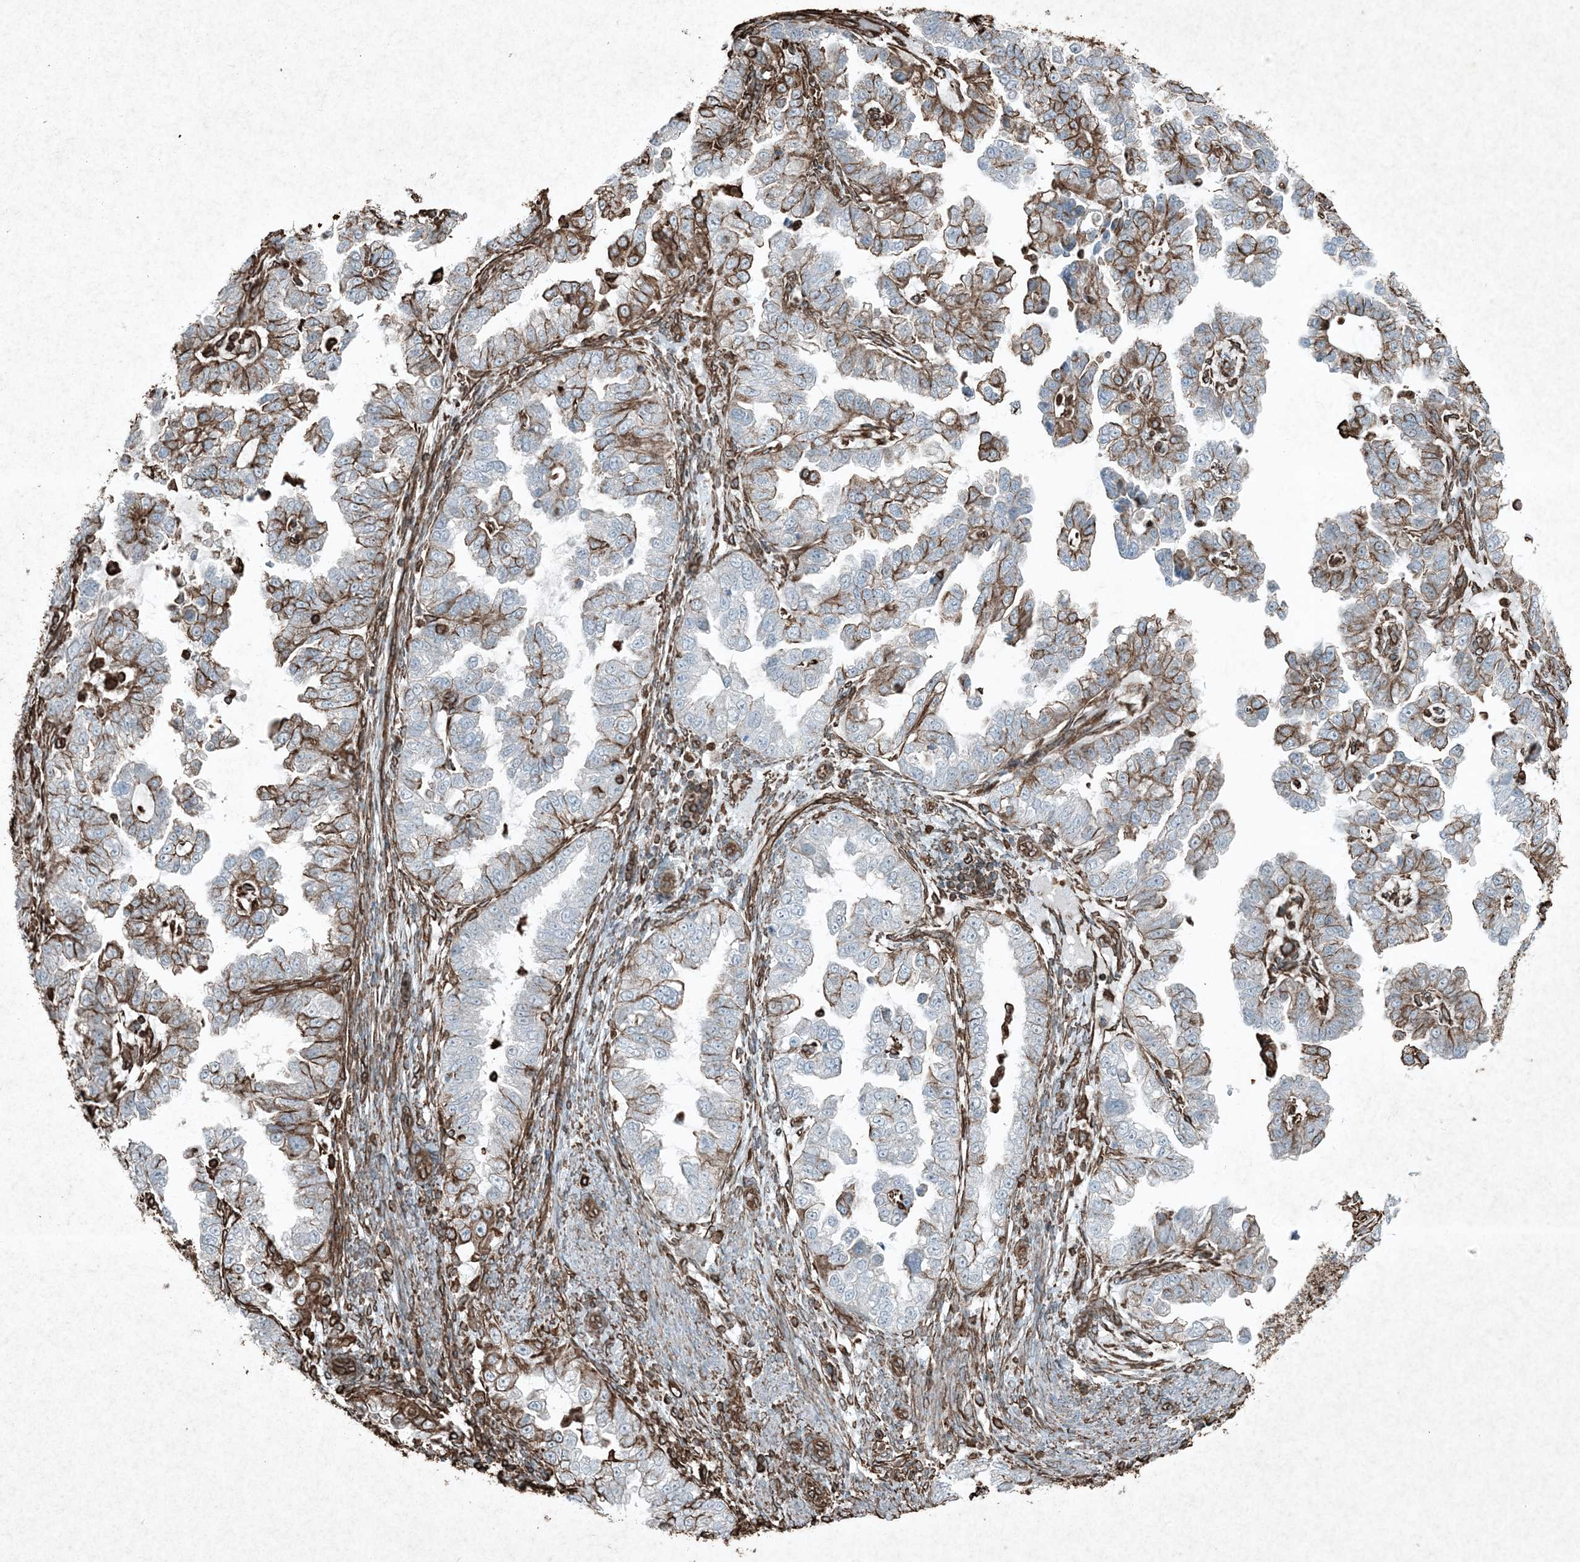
{"staining": {"intensity": "moderate", "quantity": "25%-75%", "location": "cytoplasmic/membranous"}, "tissue": "endometrial cancer", "cell_type": "Tumor cells", "image_type": "cancer", "snomed": [{"axis": "morphology", "description": "Adenocarcinoma, NOS"}, {"axis": "topography", "description": "Endometrium"}], "caption": "Immunohistochemical staining of endometrial adenocarcinoma demonstrates moderate cytoplasmic/membranous protein positivity in approximately 25%-75% of tumor cells.", "gene": "RYK", "patient": {"sex": "female", "age": 85}}